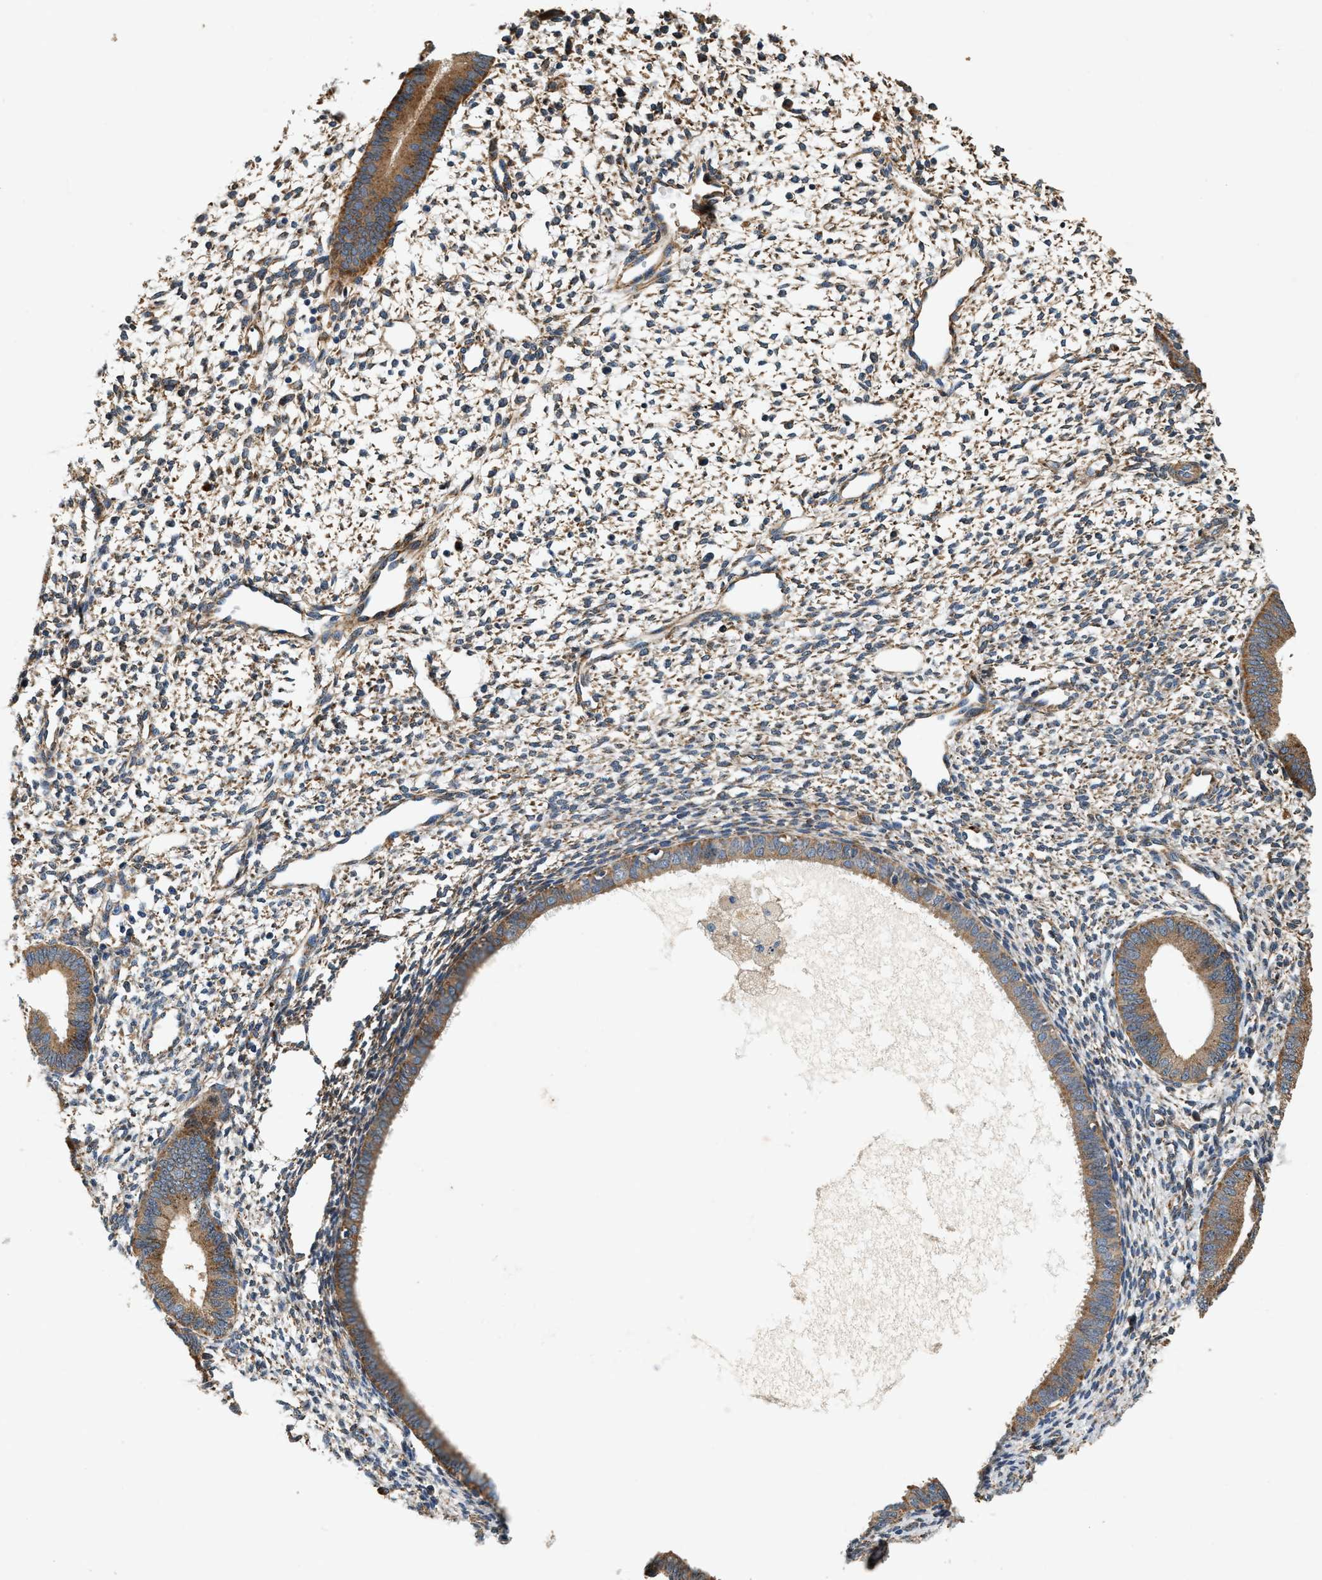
{"staining": {"intensity": "moderate", "quantity": ">75%", "location": "cytoplasmic/membranous"}, "tissue": "endometrium", "cell_type": "Cells in endometrial stroma", "image_type": "normal", "snomed": [{"axis": "morphology", "description": "Normal tissue, NOS"}, {"axis": "topography", "description": "Endometrium"}], "caption": "Immunohistochemical staining of unremarkable human endometrium demonstrates medium levels of moderate cytoplasmic/membranous expression in about >75% of cells in endometrial stroma. Using DAB (brown) and hematoxylin (blue) stains, captured at high magnification using brightfield microscopy.", "gene": "DUSP10", "patient": {"sex": "female", "age": 46}}